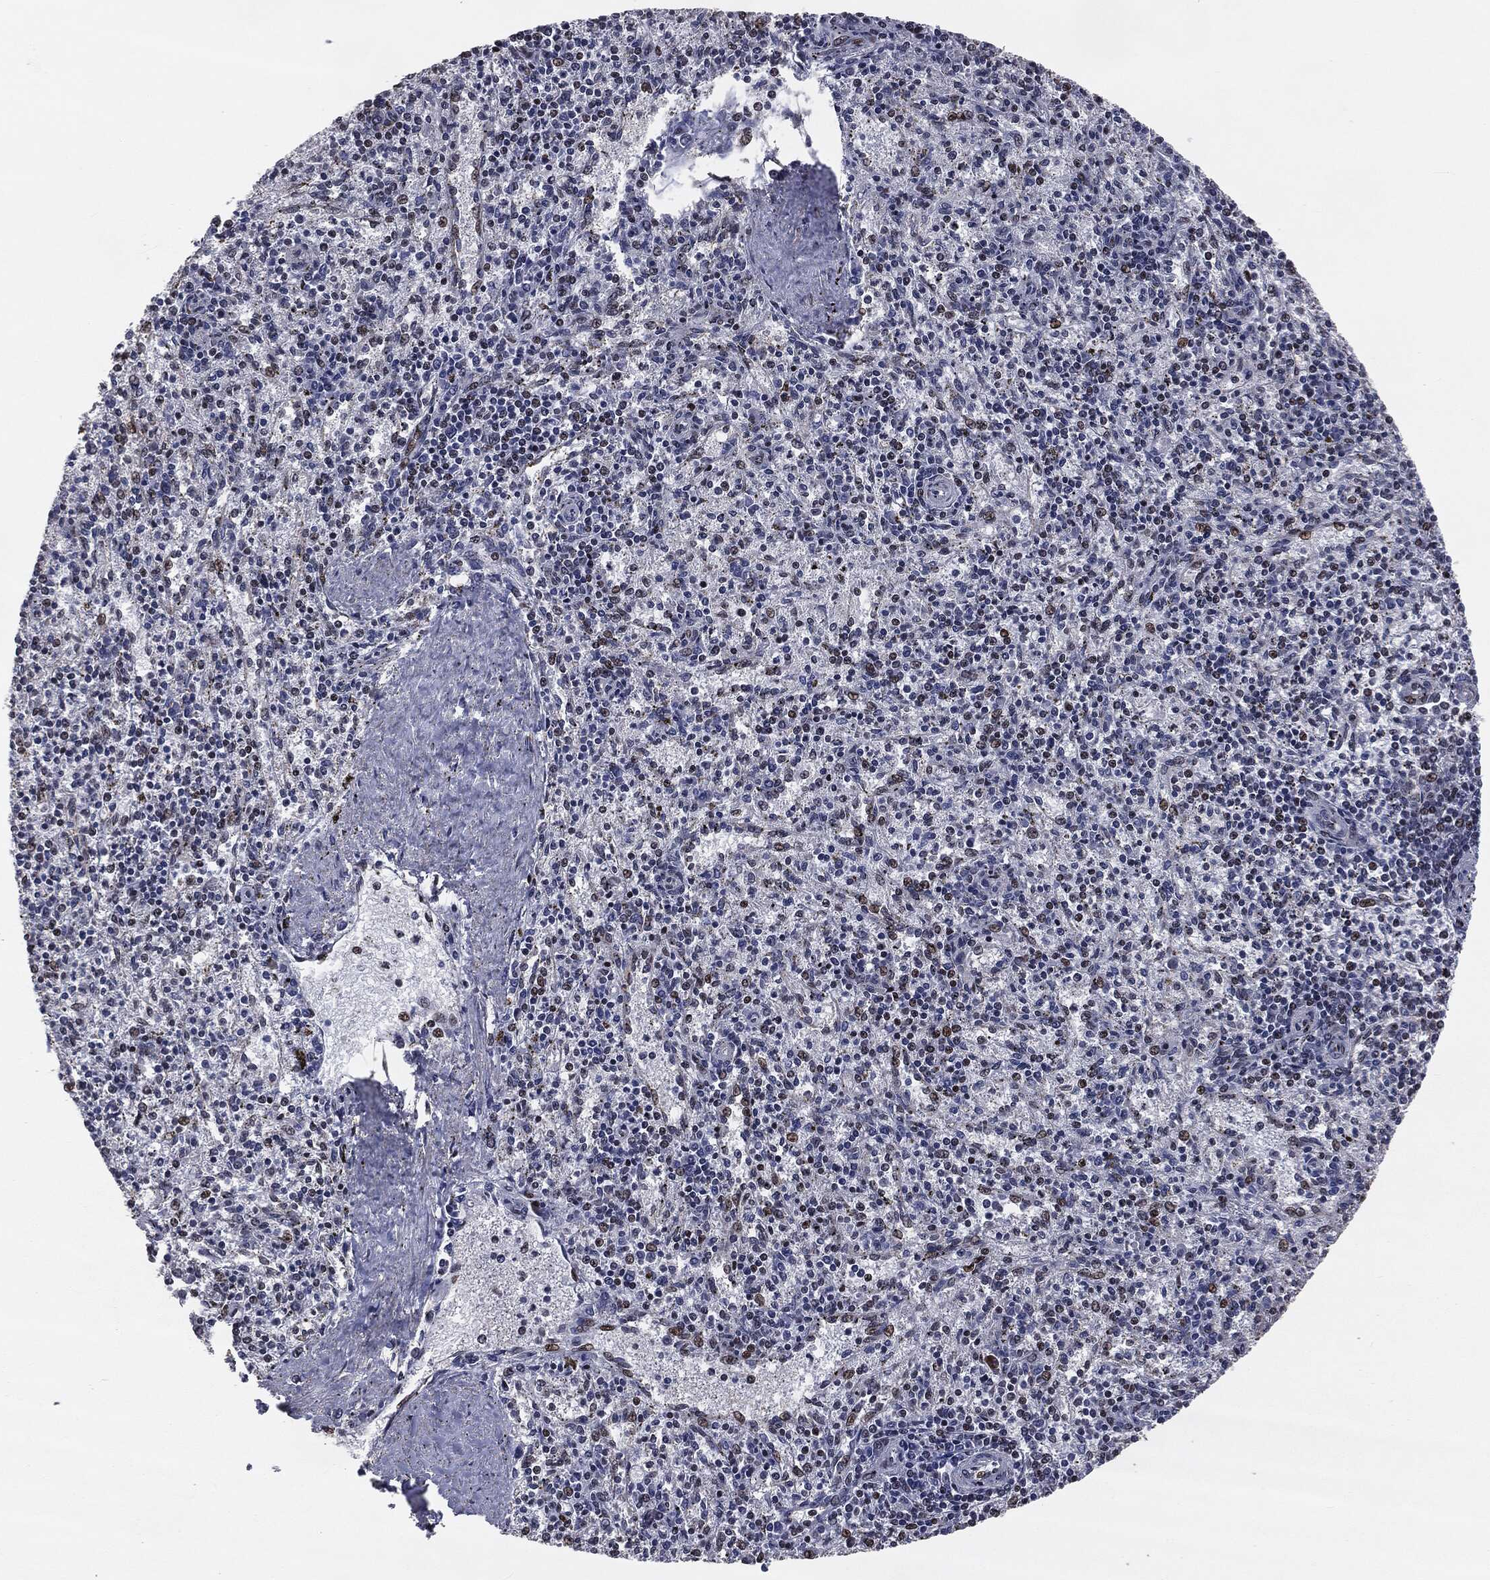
{"staining": {"intensity": "moderate", "quantity": "<25%", "location": "nuclear"}, "tissue": "spleen", "cell_type": "Cells in red pulp", "image_type": "normal", "snomed": [{"axis": "morphology", "description": "Normal tissue, NOS"}, {"axis": "topography", "description": "Spleen"}], "caption": "A histopathology image of human spleen stained for a protein demonstrates moderate nuclear brown staining in cells in red pulp. The staining was performed using DAB, with brown indicating positive protein expression. Nuclei are stained blue with hematoxylin.", "gene": "DVL2", "patient": {"sex": "female", "age": 37}}